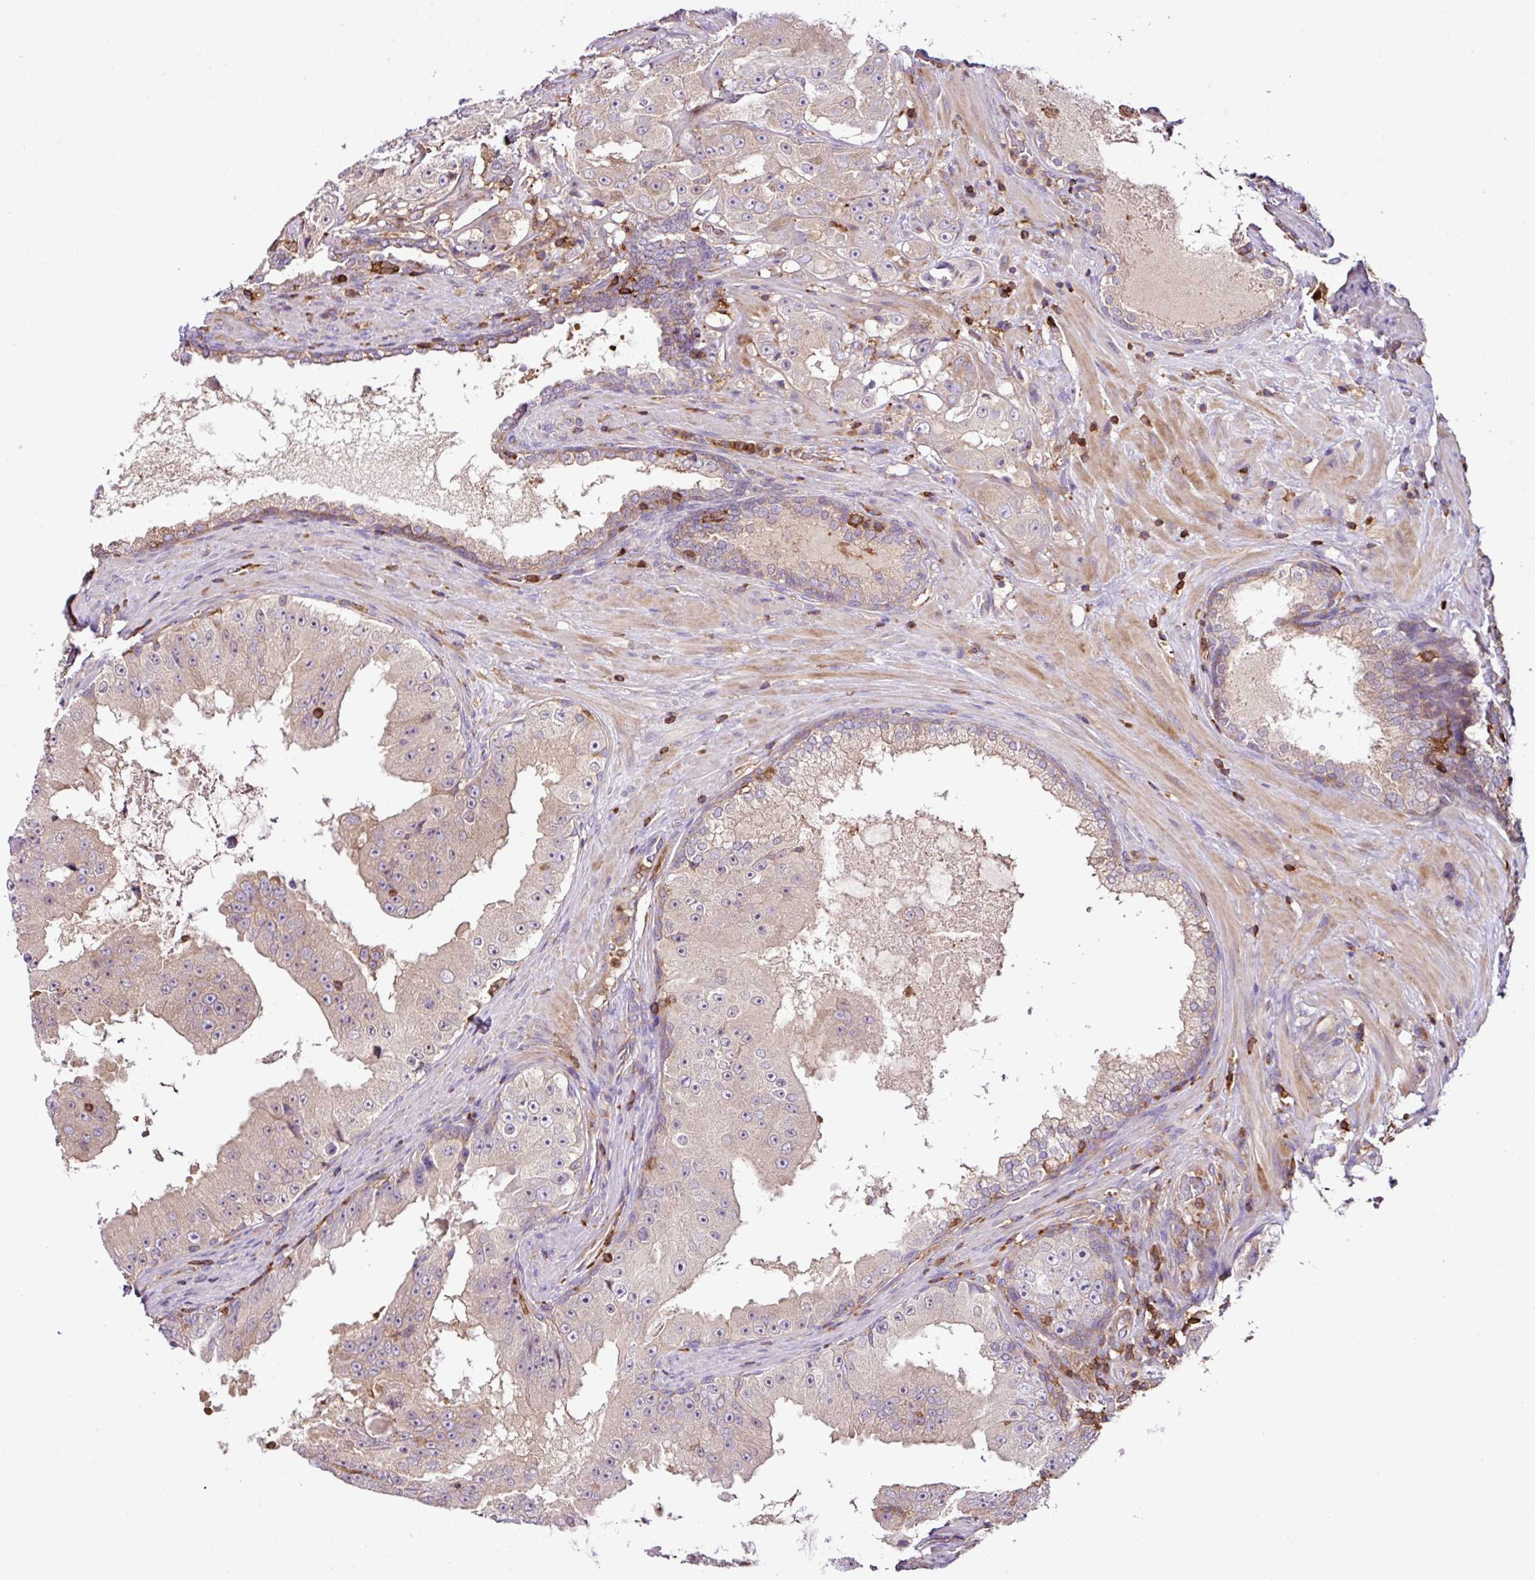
{"staining": {"intensity": "weak", "quantity": "<25%", "location": "cytoplasmic/membranous"}, "tissue": "prostate cancer", "cell_type": "Tumor cells", "image_type": "cancer", "snomed": [{"axis": "morphology", "description": "Adenocarcinoma, High grade"}, {"axis": "topography", "description": "Prostate"}], "caption": "DAB immunohistochemical staining of prostate cancer (high-grade adenocarcinoma) exhibits no significant expression in tumor cells.", "gene": "PGAP6", "patient": {"sex": "male", "age": 73}}